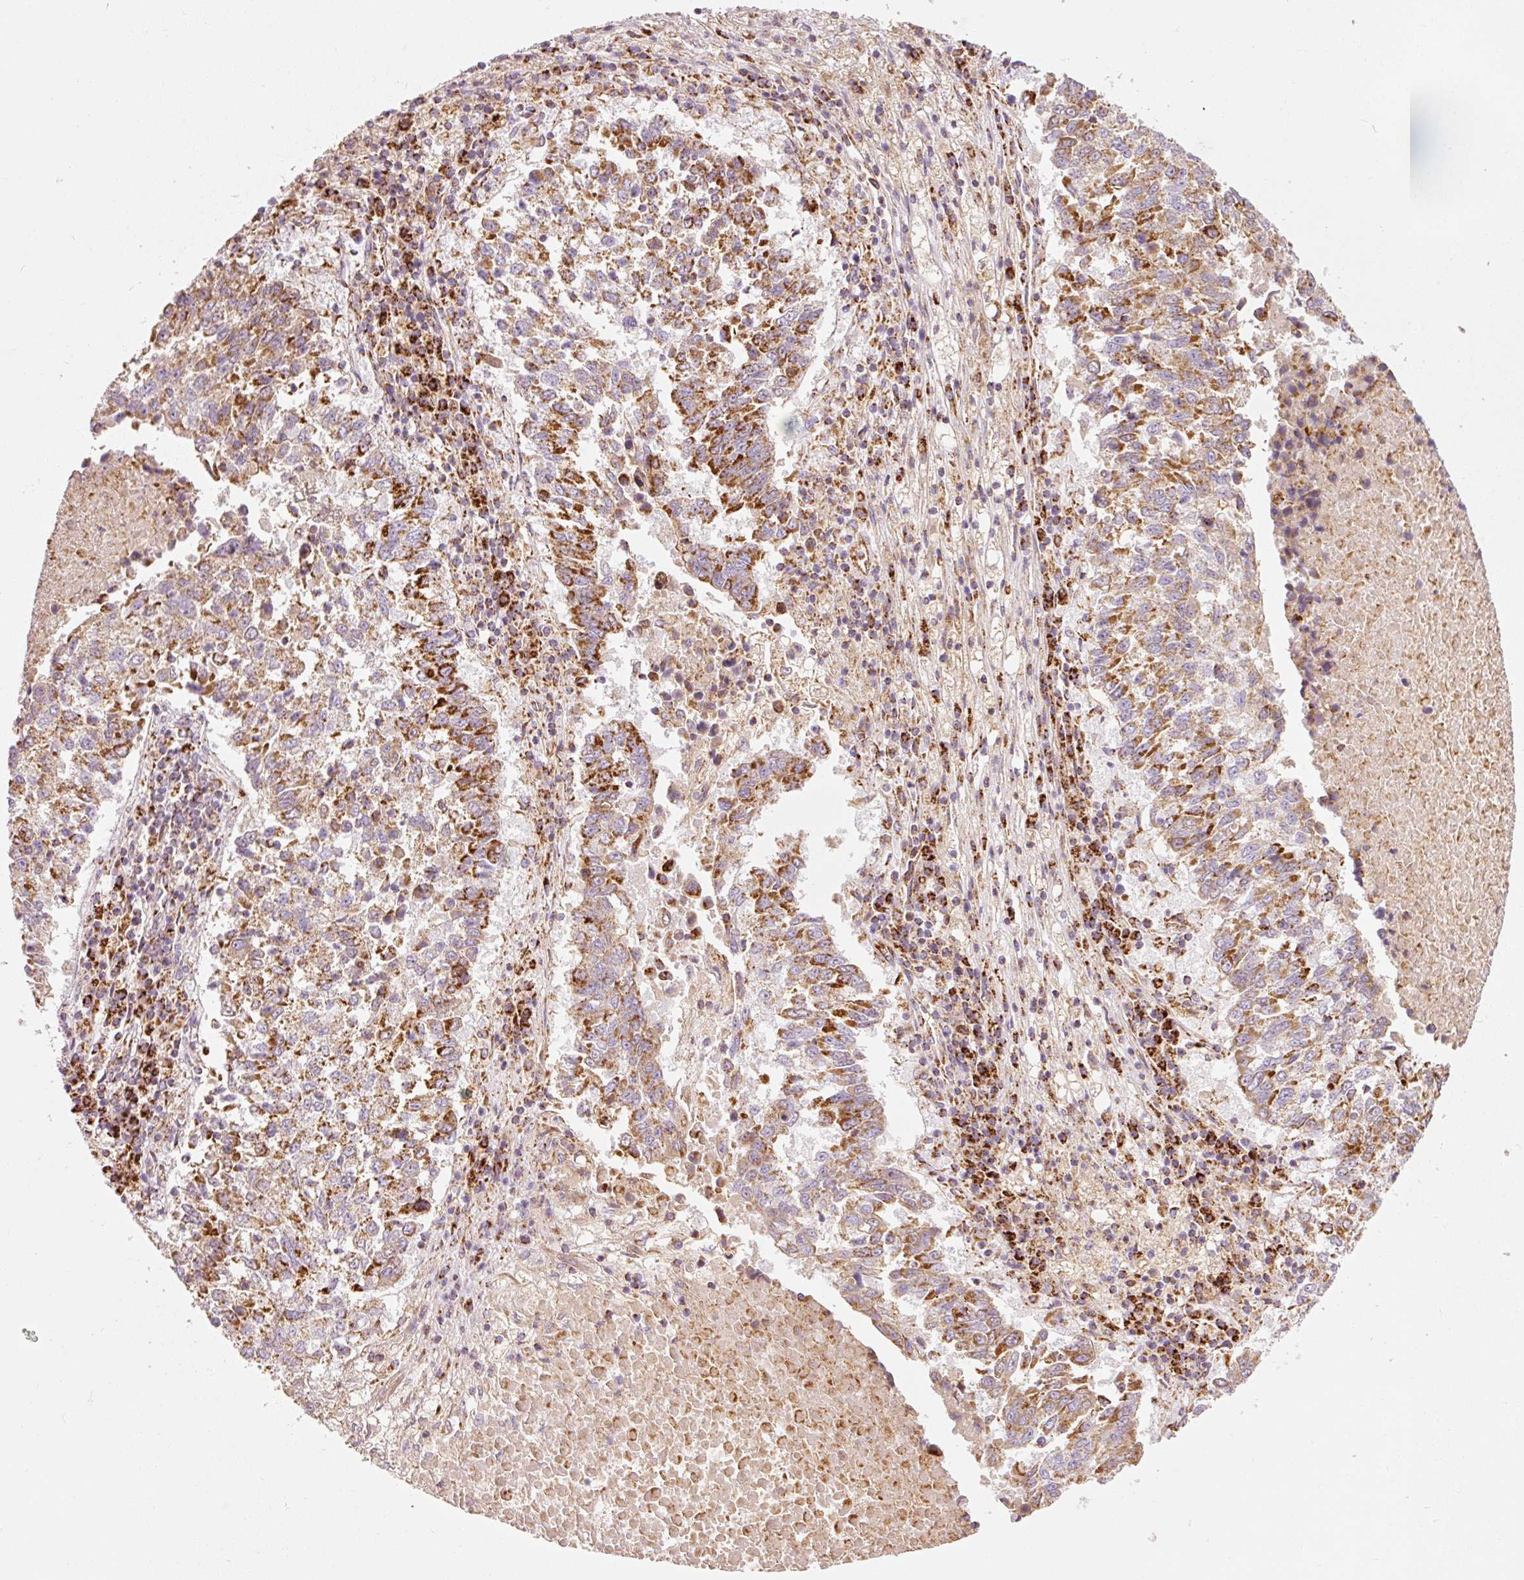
{"staining": {"intensity": "moderate", "quantity": ">75%", "location": "cytoplasmic/membranous"}, "tissue": "lung cancer", "cell_type": "Tumor cells", "image_type": "cancer", "snomed": [{"axis": "morphology", "description": "Squamous cell carcinoma, NOS"}, {"axis": "topography", "description": "Lung"}], "caption": "Human lung cancer (squamous cell carcinoma) stained with a protein marker reveals moderate staining in tumor cells.", "gene": "NDUFB4", "patient": {"sex": "male", "age": 73}}